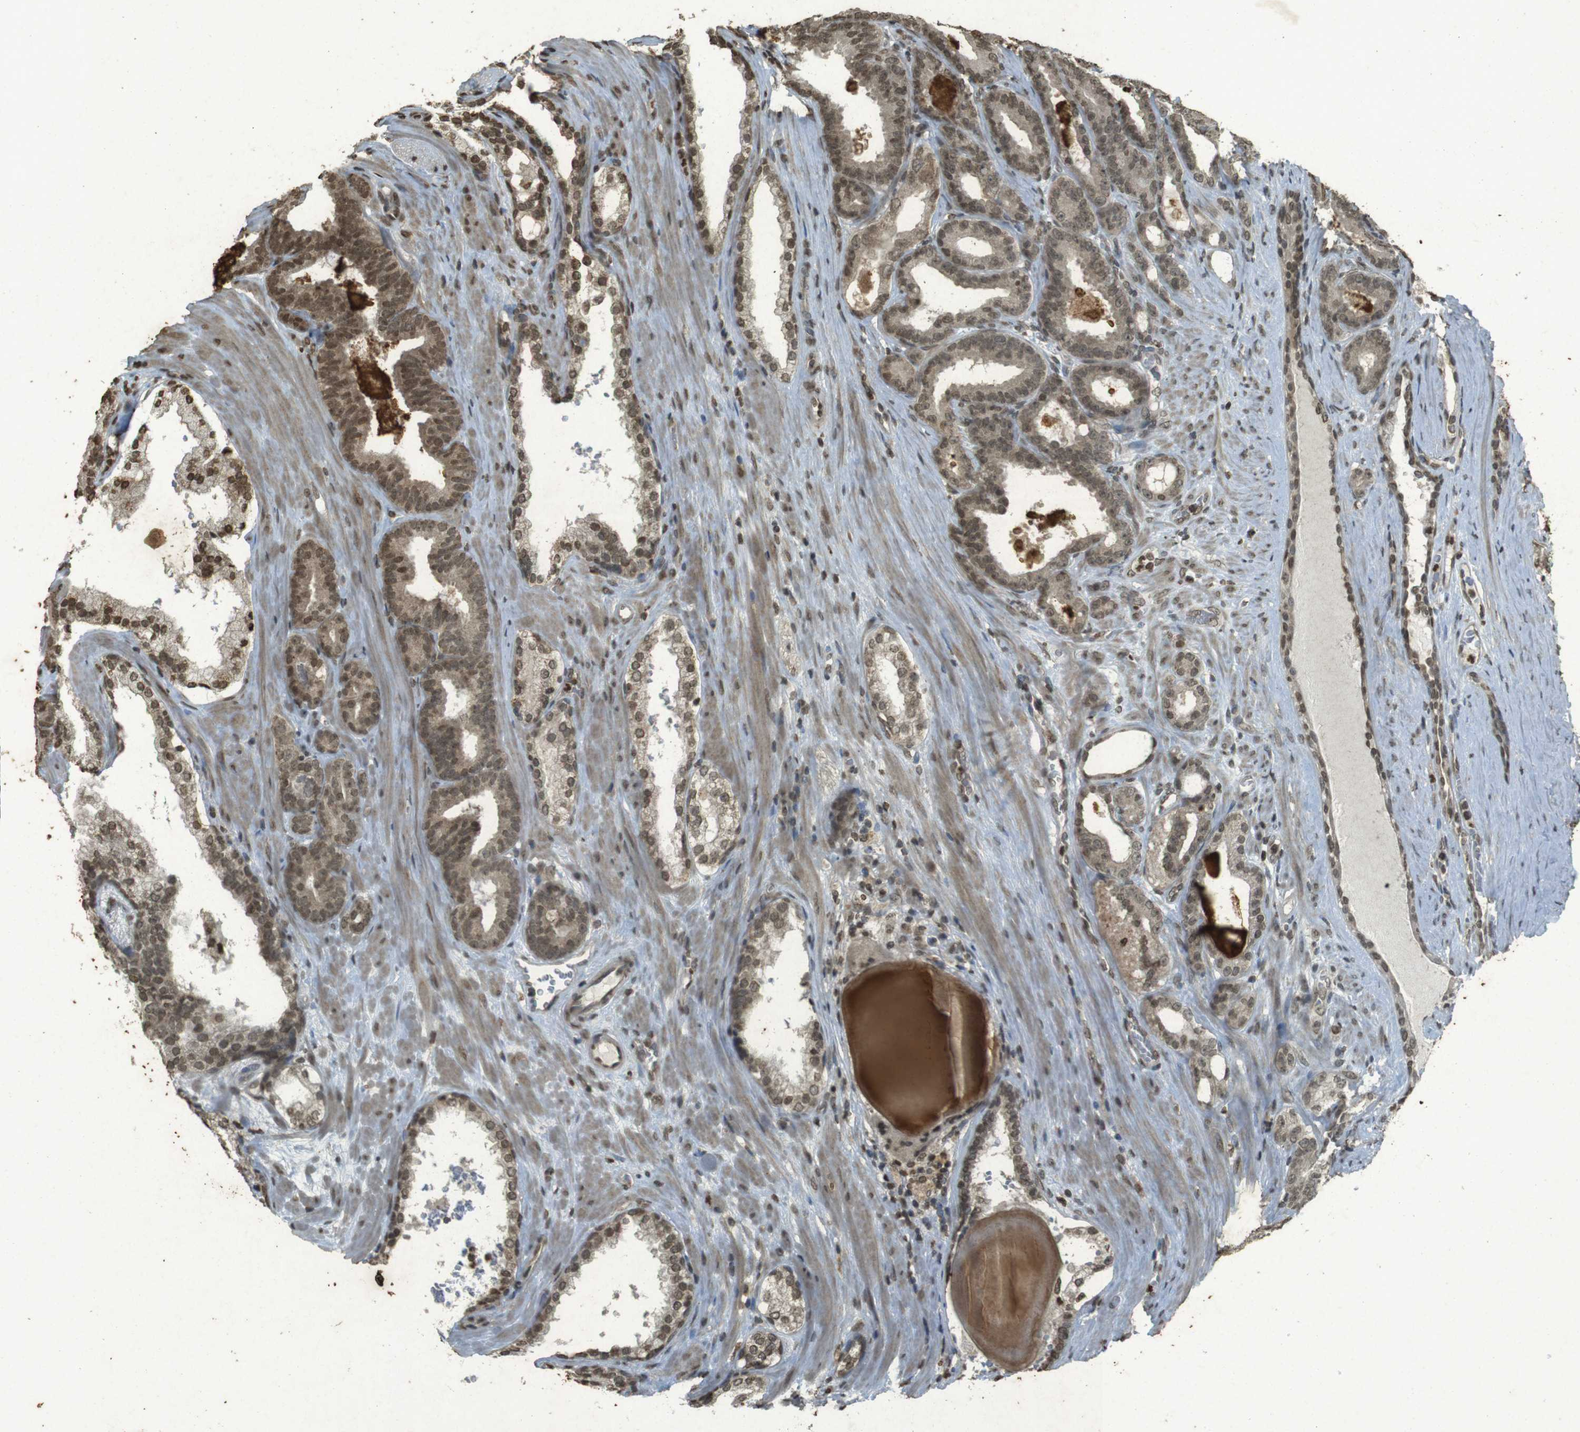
{"staining": {"intensity": "moderate", "quantity": ">75%", "location": "cytoplasmic/membranous,nuclear"}, "tissue": "prostate cancer", "cell_type": "Tumor cells", "image_type": "cancer", "snomed": [{"axis": "morphology", "description": "Adenocarcinoma, High grade"}, {"axis": "topography", "description": "Prostate"}], "caption": "A brown stain shows moderate cytoplasmic/membranous and nuclear staining of a protein in human prostate cancer (high-grade adenocarcinoma) tumor cells.", "gene": "ORC4", "patient": {"sex": "male", "age": 60}}